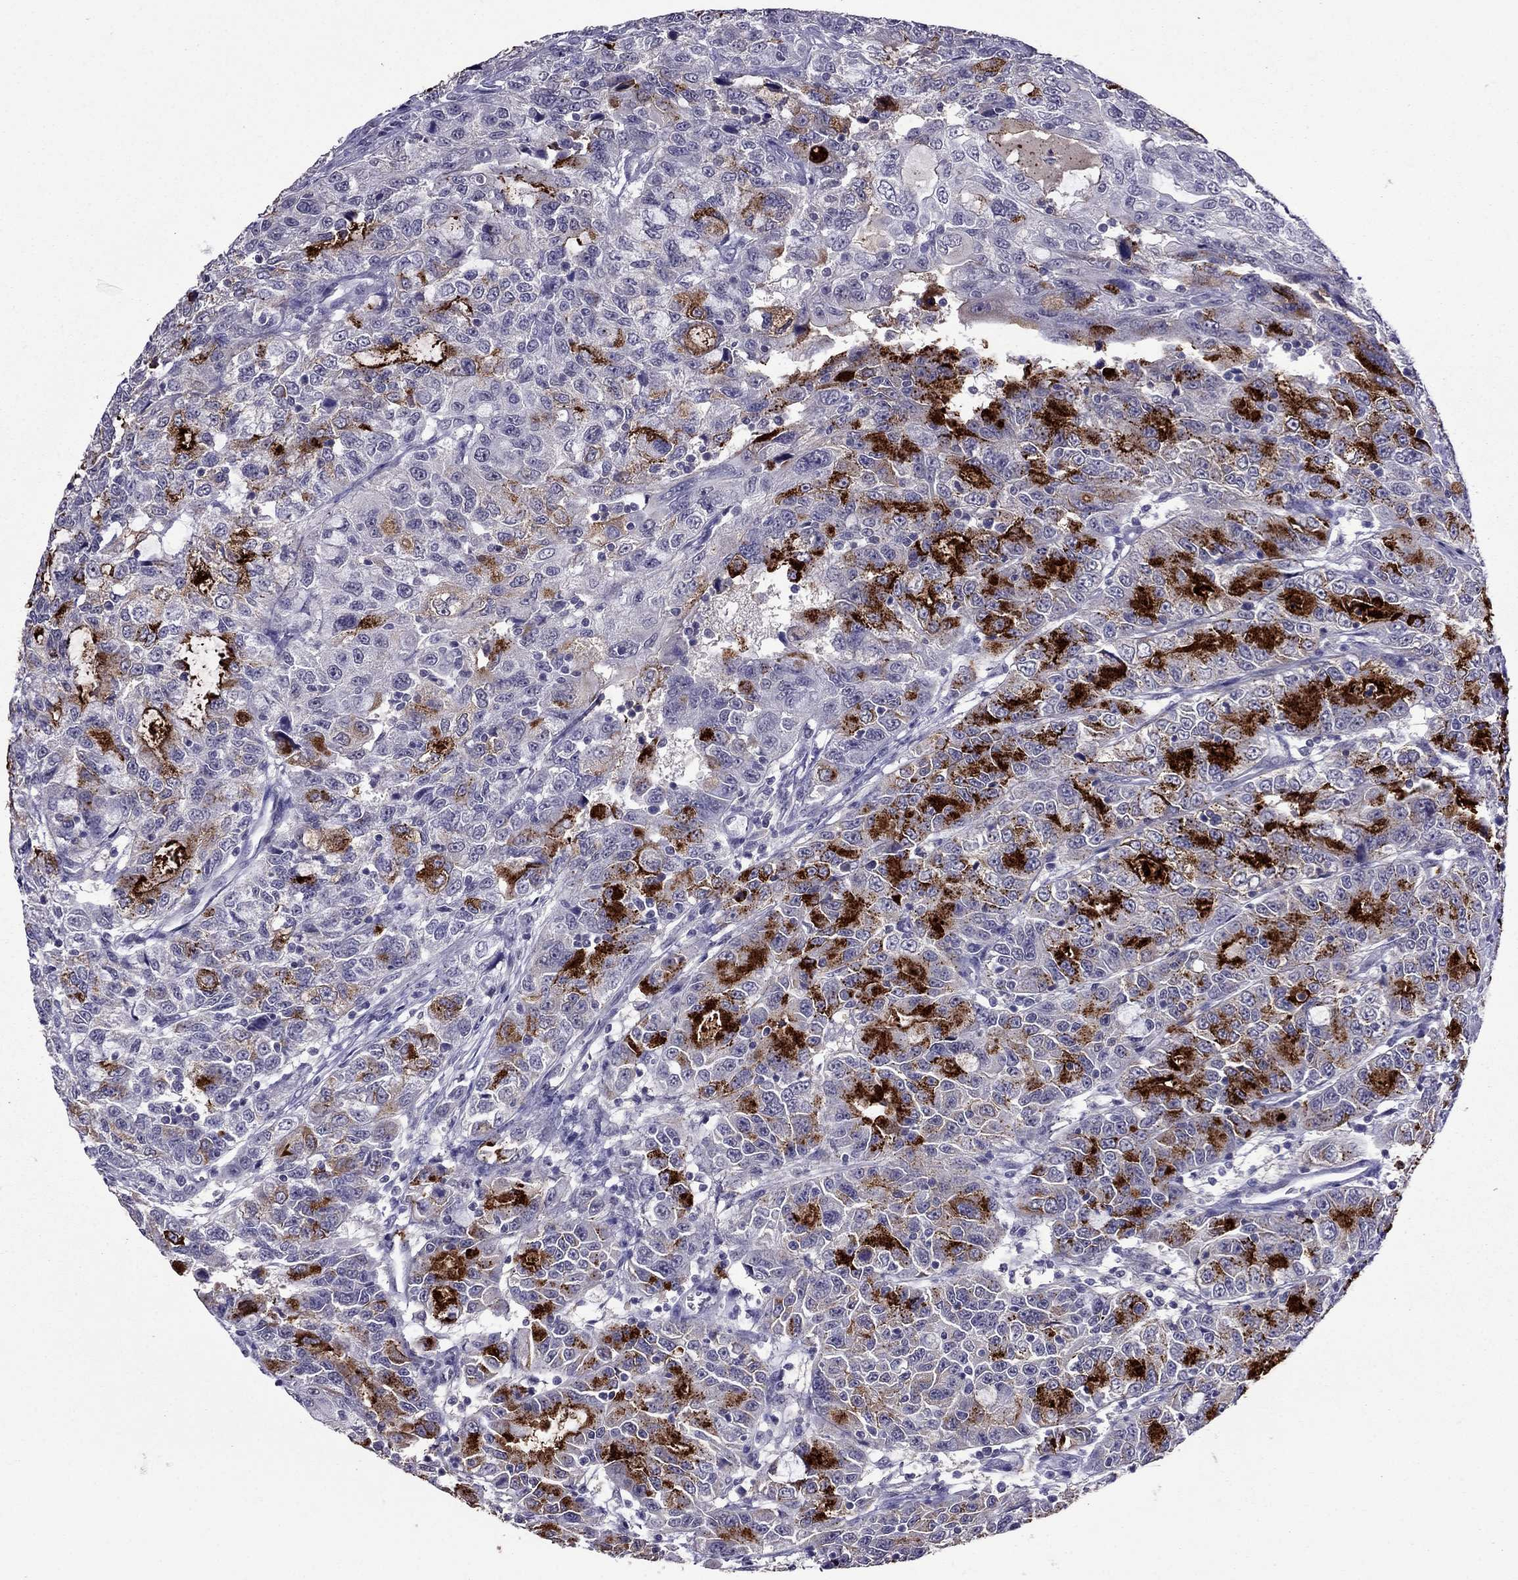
{"staining": {"intensity": "strong", "quantity": "25%-75%", "location": "cytoplasmic/membranous"}, "tissue": "urothelial cancer", "cell_type": "Tumor cells", "image_type": "cancer", "snomed": [{"axis": "morphology", "description": "Urothelial carcinoma, NOS"}, {"axis": "morphology", "description": "Urothelial carcinoma, High grade"}, {"axis": "topography", "description": "Urinary bladder"}], "caption": "Strong cytoplasmic/membranous positivity is identified in approximately 25%-75% of tumor cells in transitional cell carcinoma.", "gene": "OLFM4", "patient": {"sex": "female", "age": 73}}